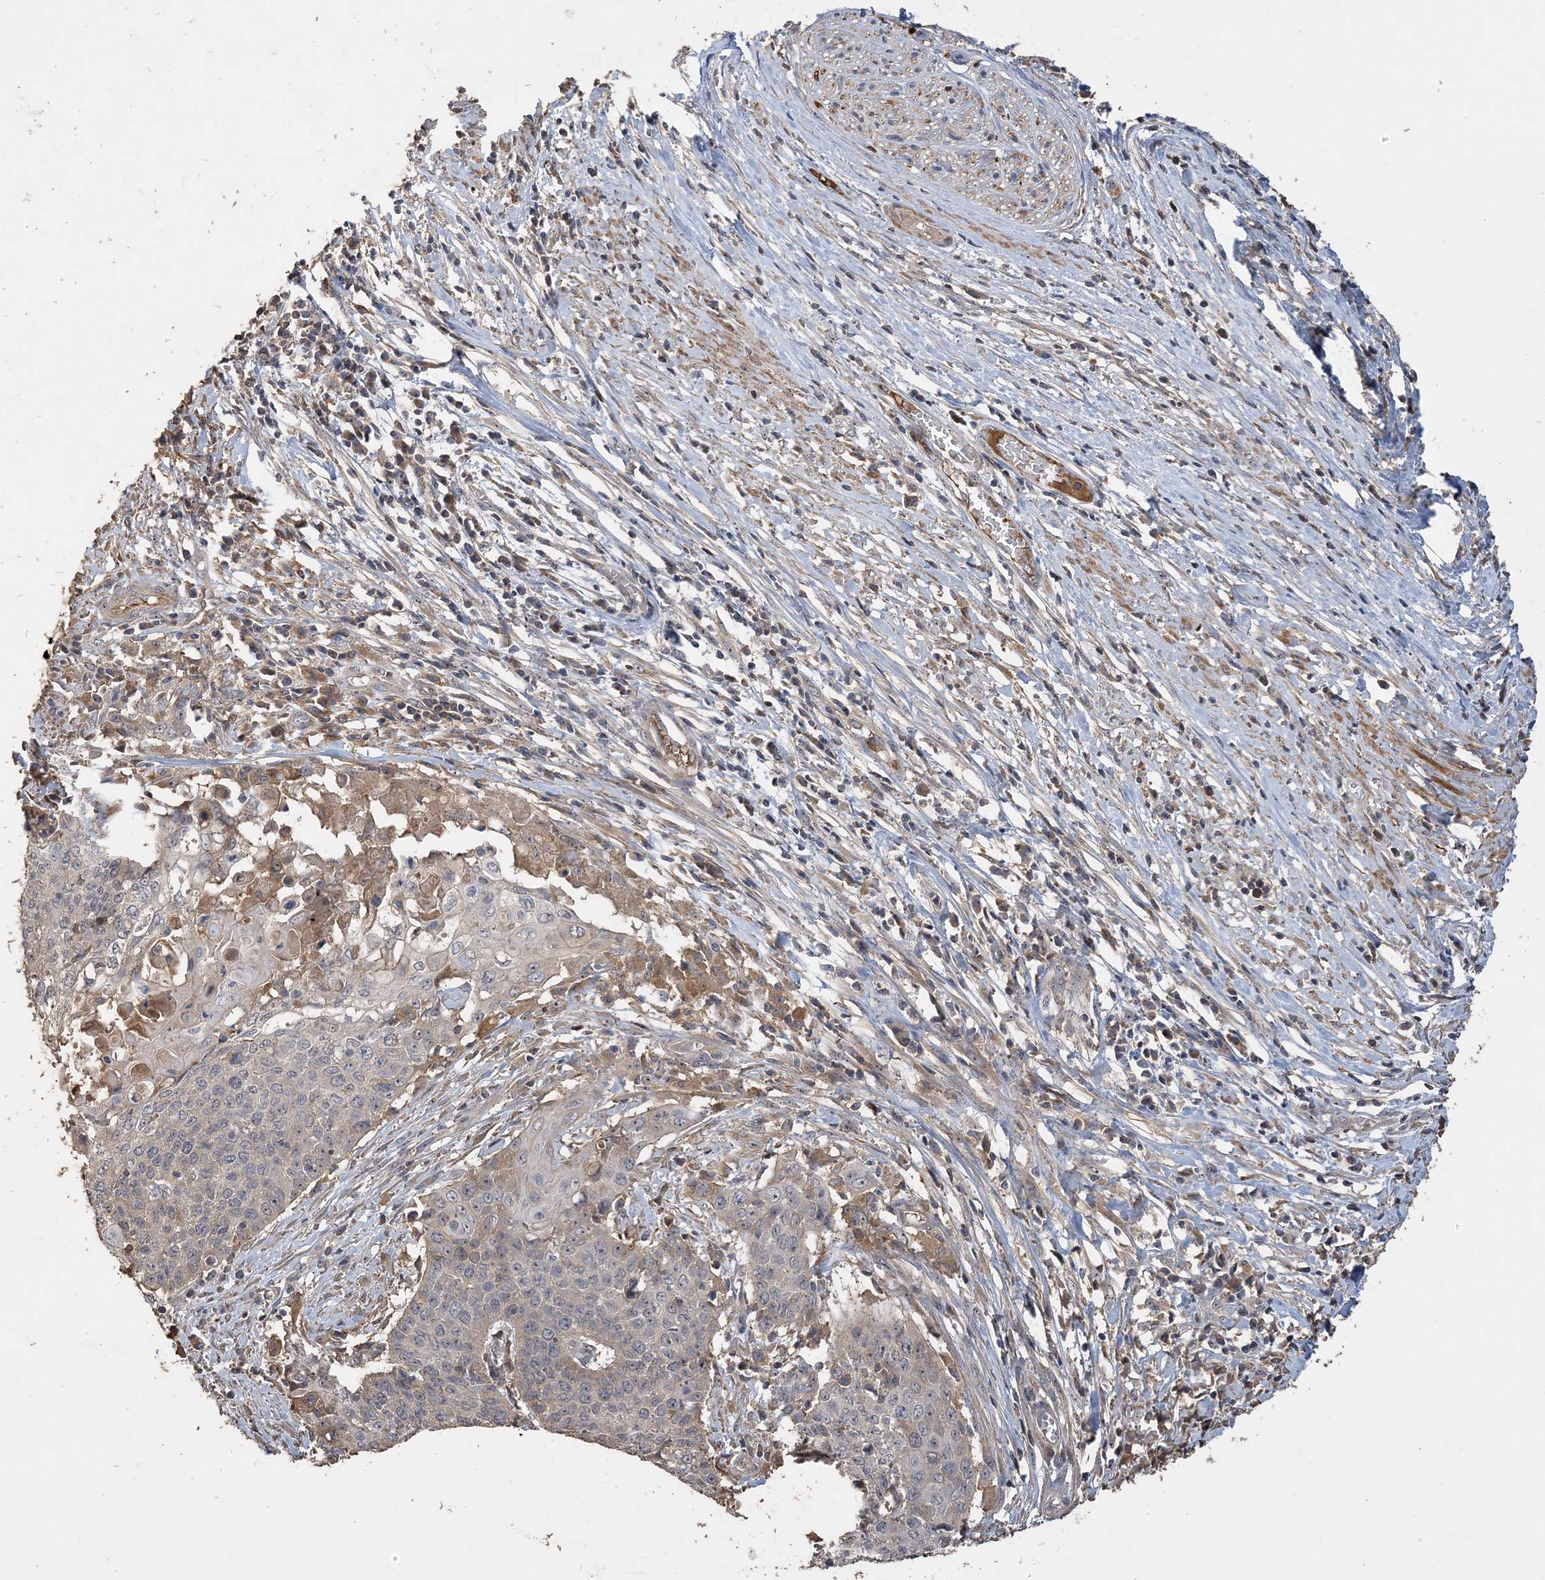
{"staining": {"intensity": "negative", "quantity": "none", "location": "none"}, "tissue": "cervical cancer", "cell_type": "Tumor cells", "image_type": "cancer", "snomed": [{"axis": "morphology", "description": "Squamous cell carcinoma, NOS"}, {"axis": "topography", "description": "Cervix"}], "caption": "A histopathology image of cervical cancer (squamous cell carcinoma) stained for a protein reveals no brown staining in tumor cells.", "gene": "GRINA", "patient": {"sex": "female", "age": 39}}